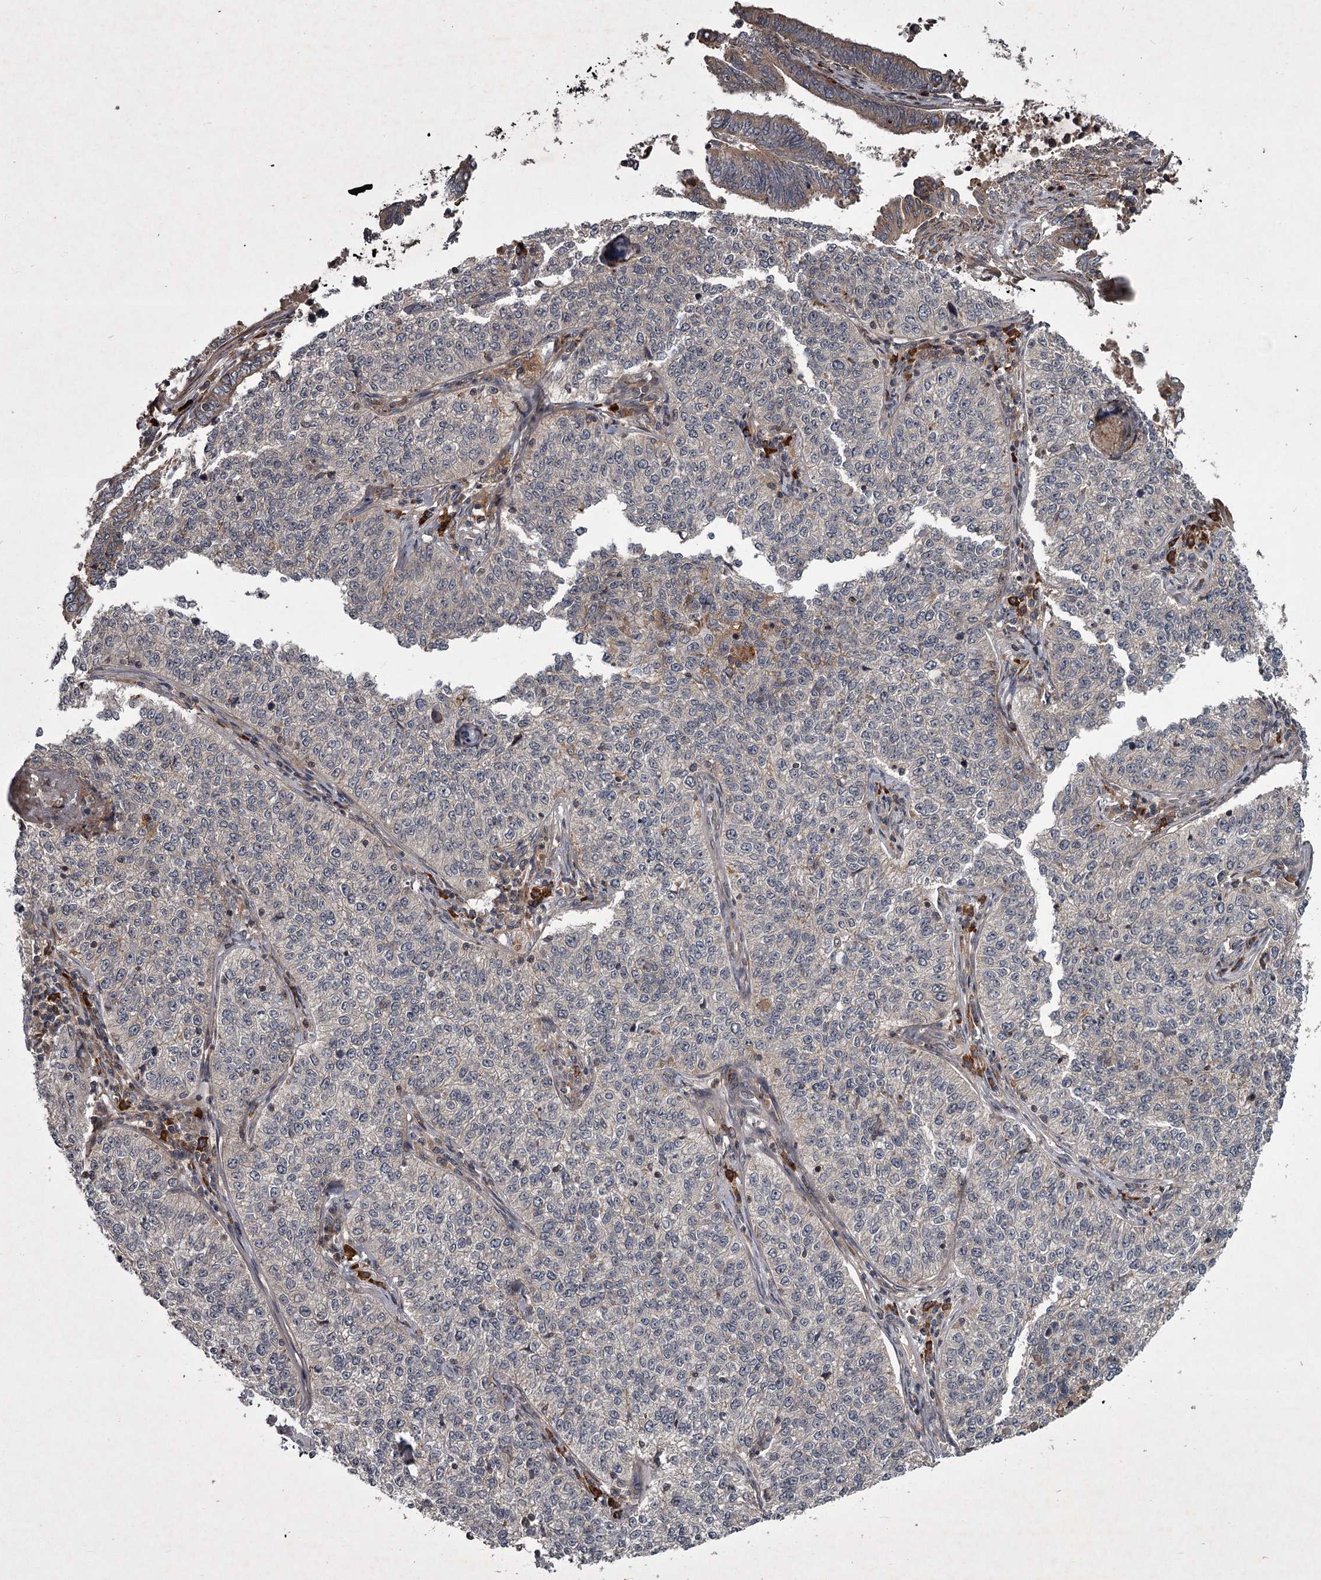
{"staining": {"intensity": "negative", "quantity": "none", "location": "none"}, "tissue": "cervical cancer", "cell_type": "Tumor cells", "image_type": "cancer", "snomed": [{"axis": "morphology", "description": "Squamous cell carcinoma, NOS"}, {"axis": "topography", "description": "Cervix"}], "caption": "Human cervical squamous cell carcinoma stained for a protein using immunohistochemistry (IHC) demonstrates no expression in tumor cells.", "gene": "UNC93B1", "patient": {"sex": "female", "age": 35}}